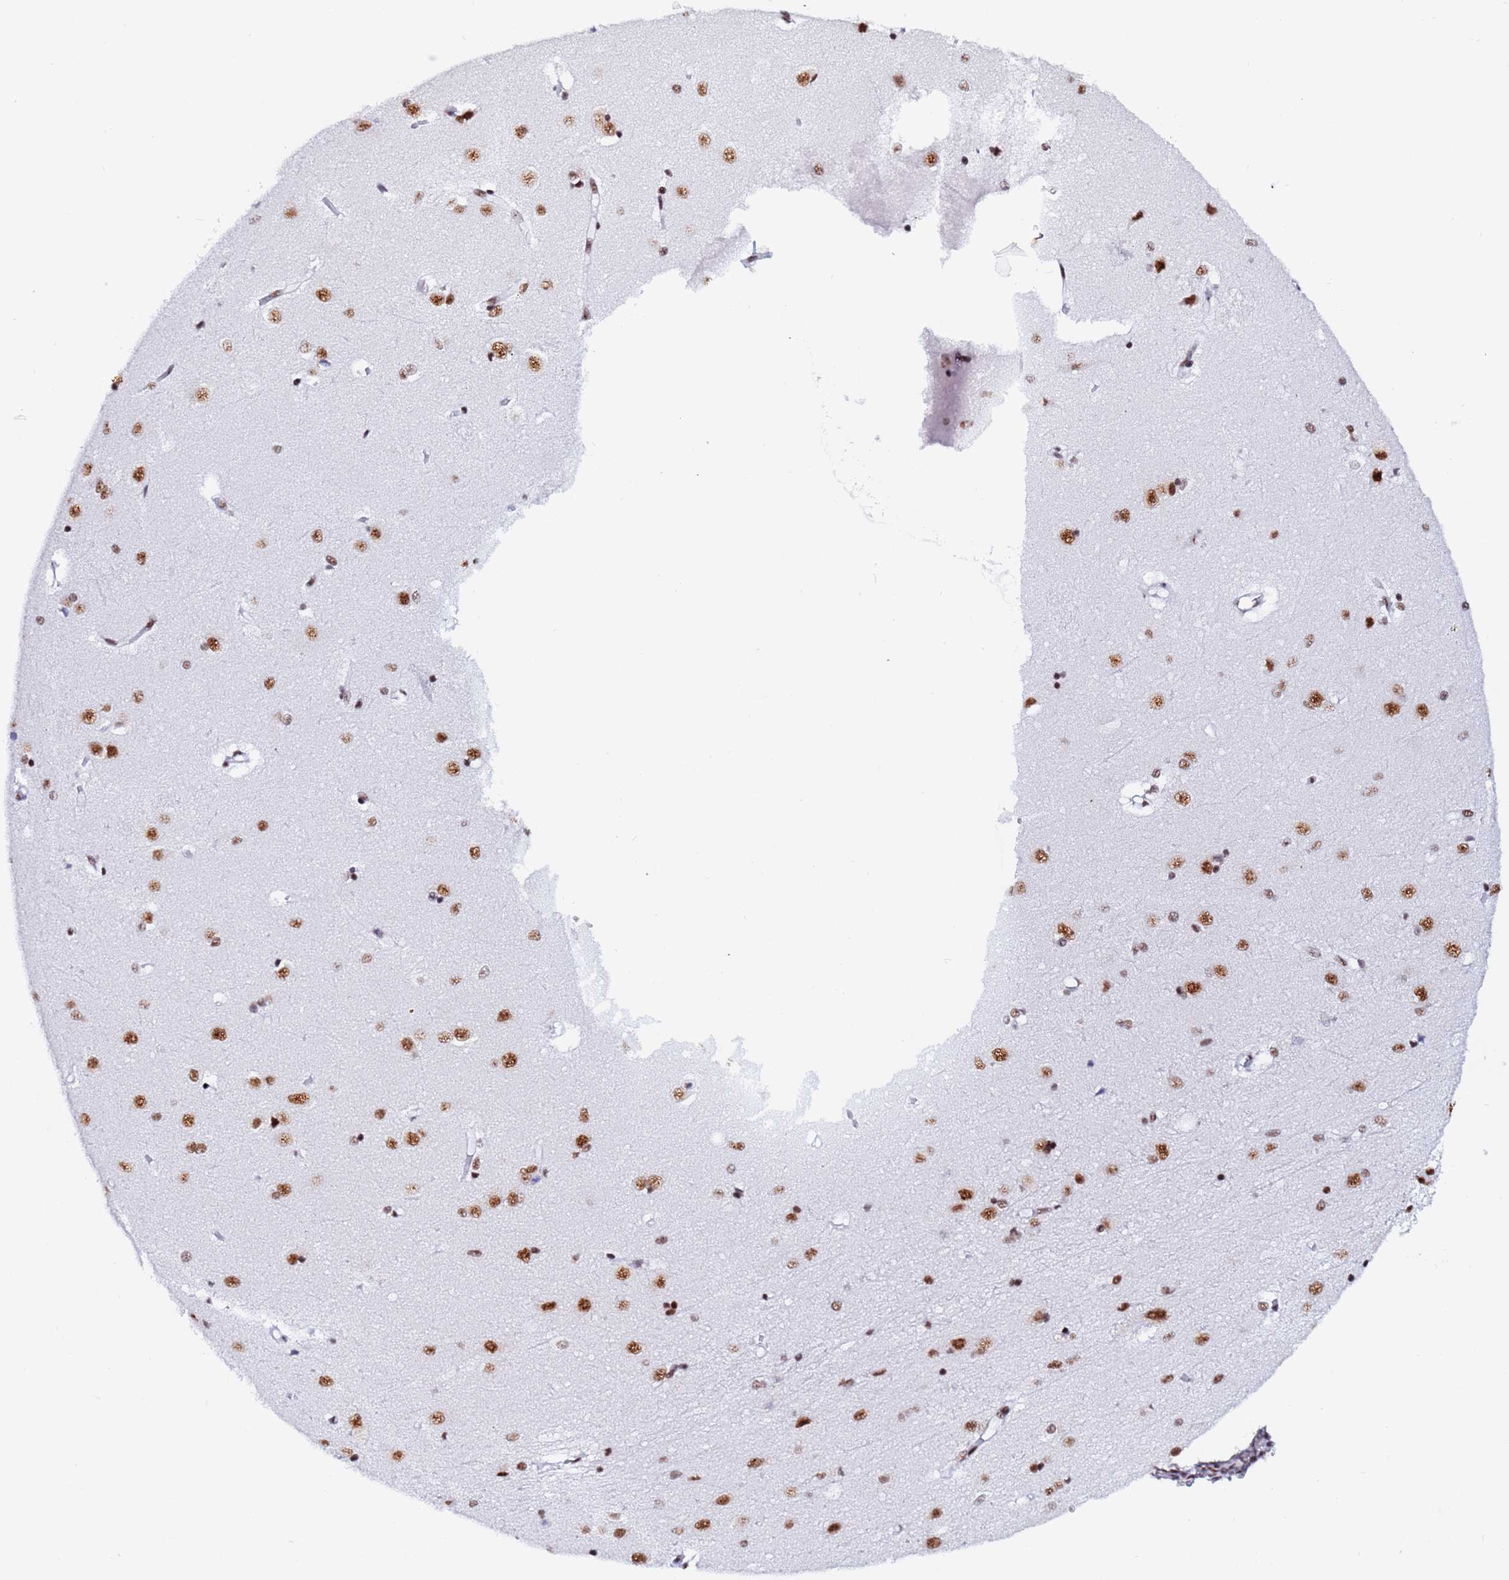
{"staining": {"intensity": "moderate", "quantity": "25%-75%", "location": "nuclear"}, "tissue": "caudate", "cell_type": "Glial cells", "image_type": "normal", "snomed": [{"axis": "morphology", "description": "Normal tissue, NOS"}, {"axis": "topography", "description": "Lateral ventricle wall"}], "caption": "Moderate nuclear expression is appreciated in approximately 25%-75% of glial cells in normal caudate.", "gene": "SNRPA1", "patient": {"sex": "male", "age": 37}}